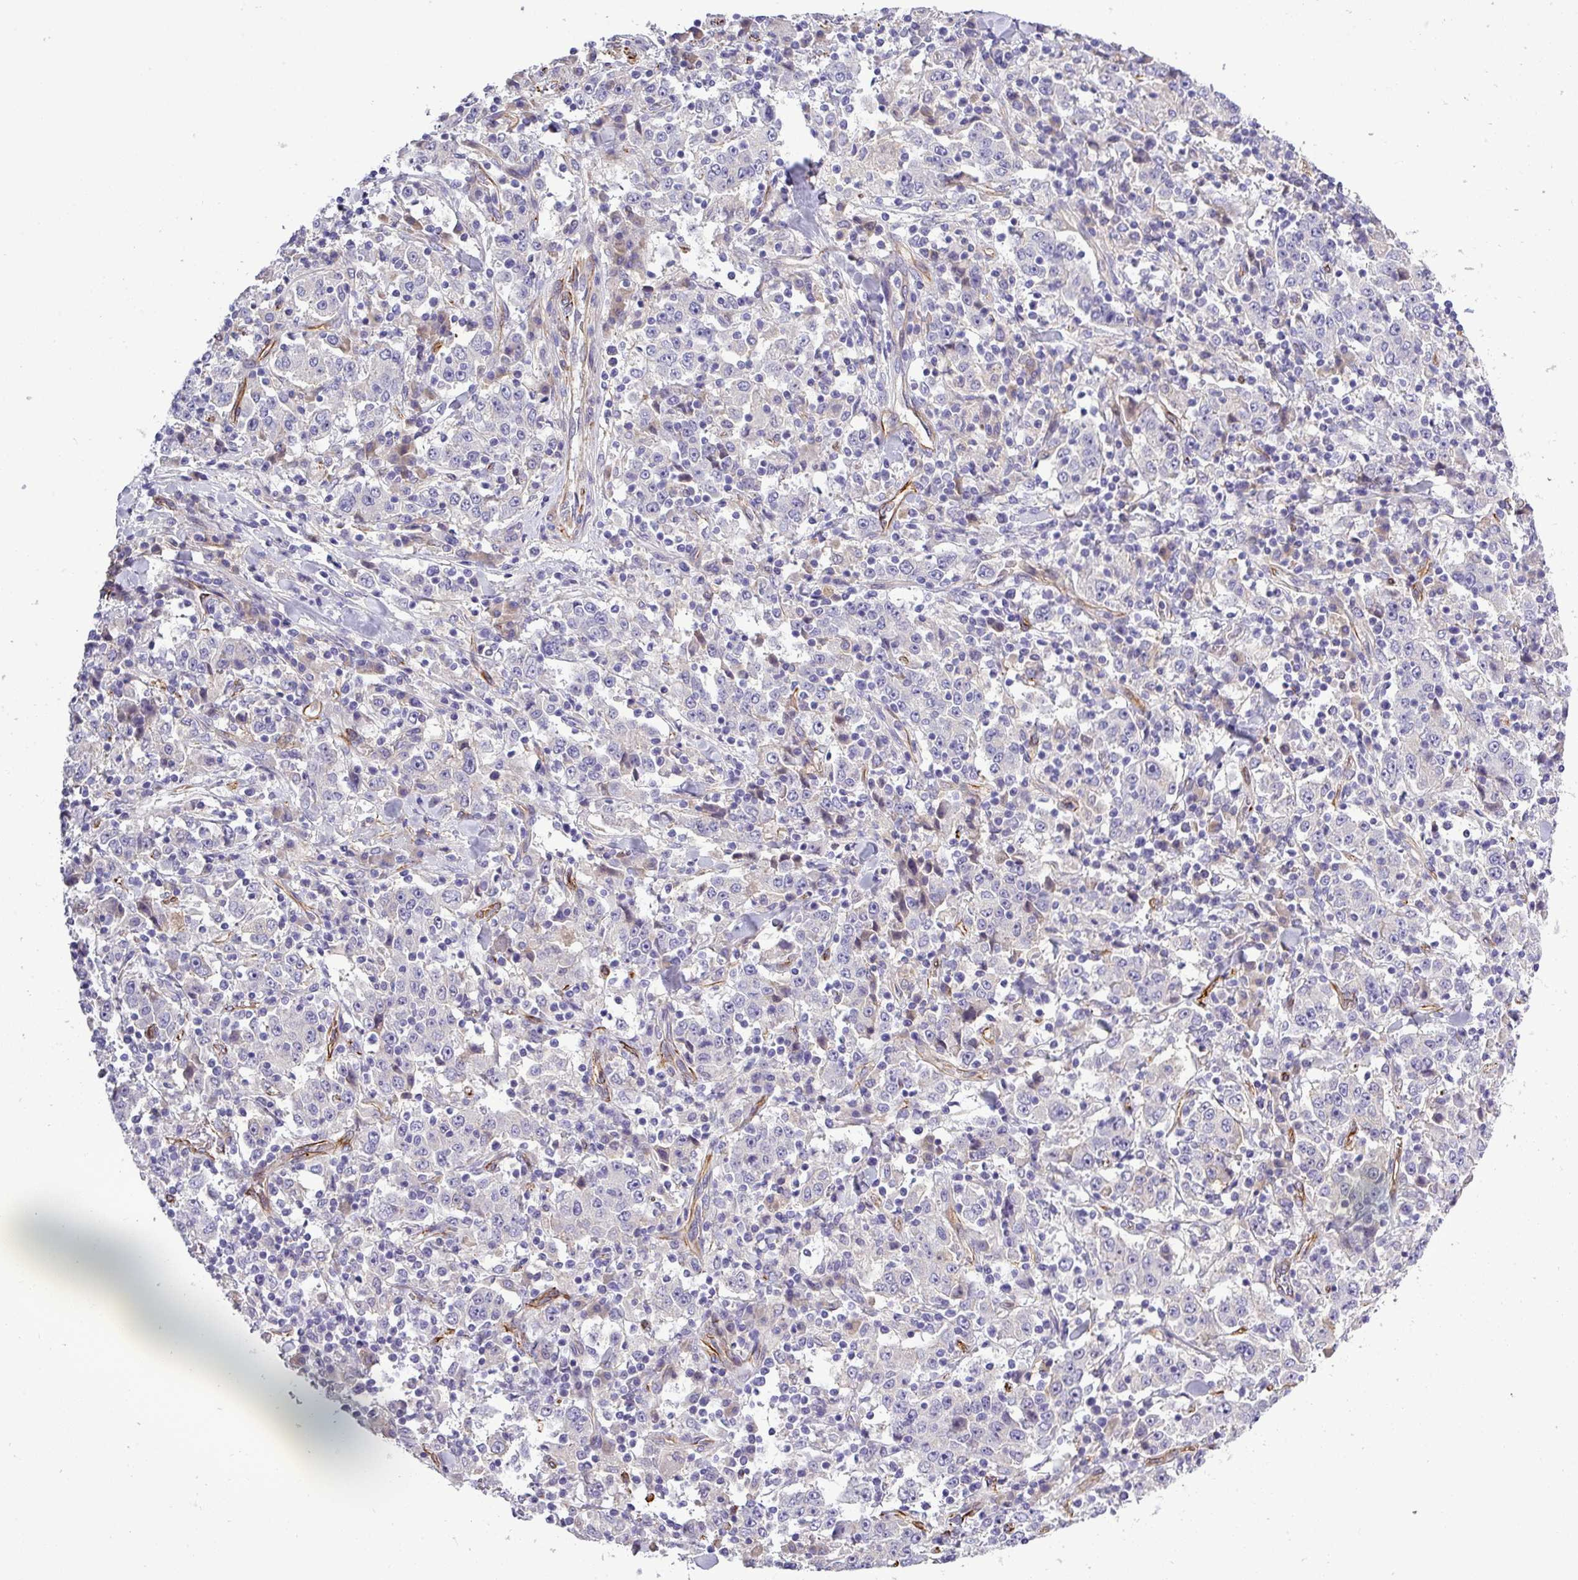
{"staining": {"intensity": "negative", "quantity": "none", "location": "none"}, "tissue": "stomach cancer", "cell_type": "Tumor cells", "image_type": "cancer", "snomed": [{"axis": "morphology", "description": "Normal tissue, NOS"}, {"axis": "morphology", "description": "Adenocarcinoma, NOS"}, {"axis": "topography", "description": "Stomach, upper"}, {"axis": "topography", "description": "Stomach"}], "caption": "There is no significant positivity in tumor cells of stomach cancer (adenocarcinoma).", "gene": "PARD6A", "patient": {"sex": "male", "age": 59}}